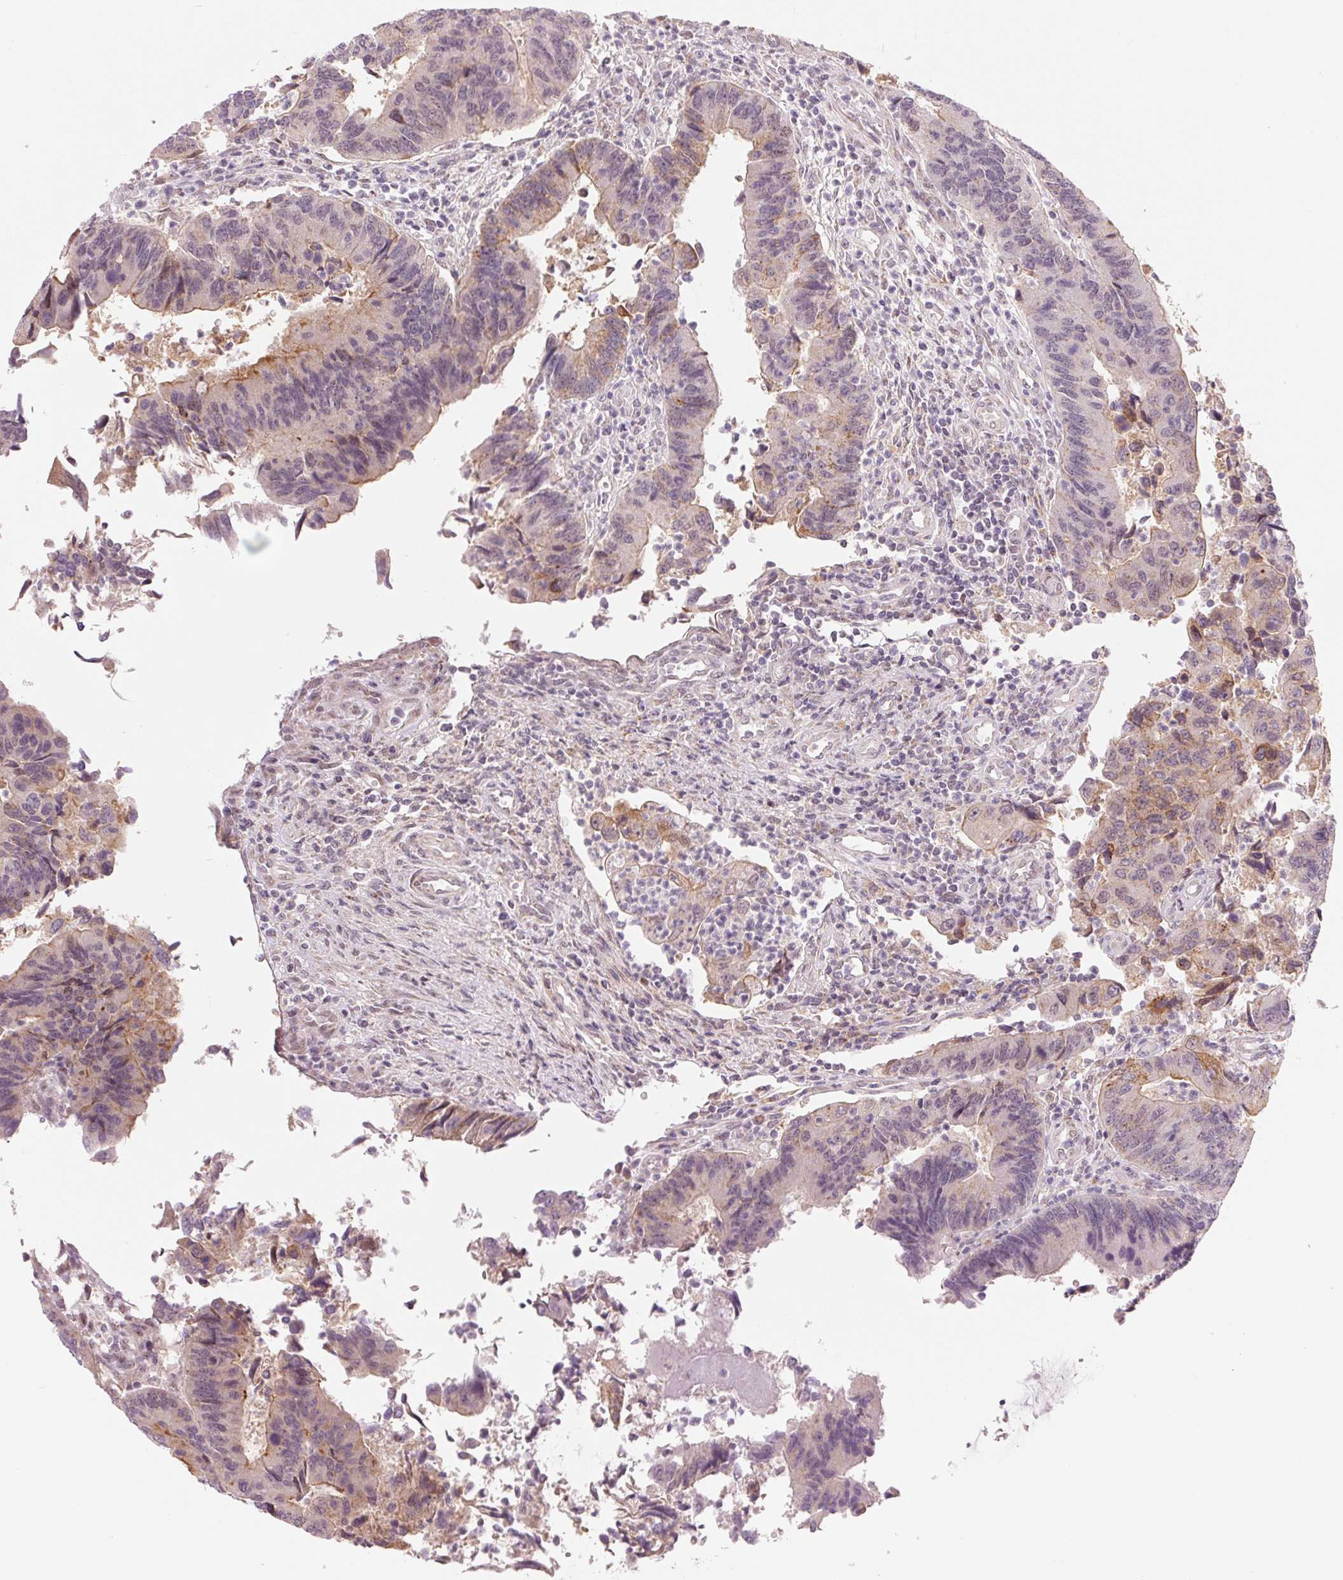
{"staining": {"intensity": "weak", "quantity": "<25%", "location": "cytoplasmic/membranous"}, "tissue": "colorectal cancer", "cell_type": "Tumor cells", "image_type": "cancer", "snomed": [{"axis": "morphology", "description": "Adenocarcinoma, NOS"}, {"axis": "topography", "description": "Colon"}], "caption": "Micrograph shows no protein staining in tumor cells of colorectal cancer tissue.", "gene": "ARHGAP32", "patient": {"sex": "female", "age": 67}}